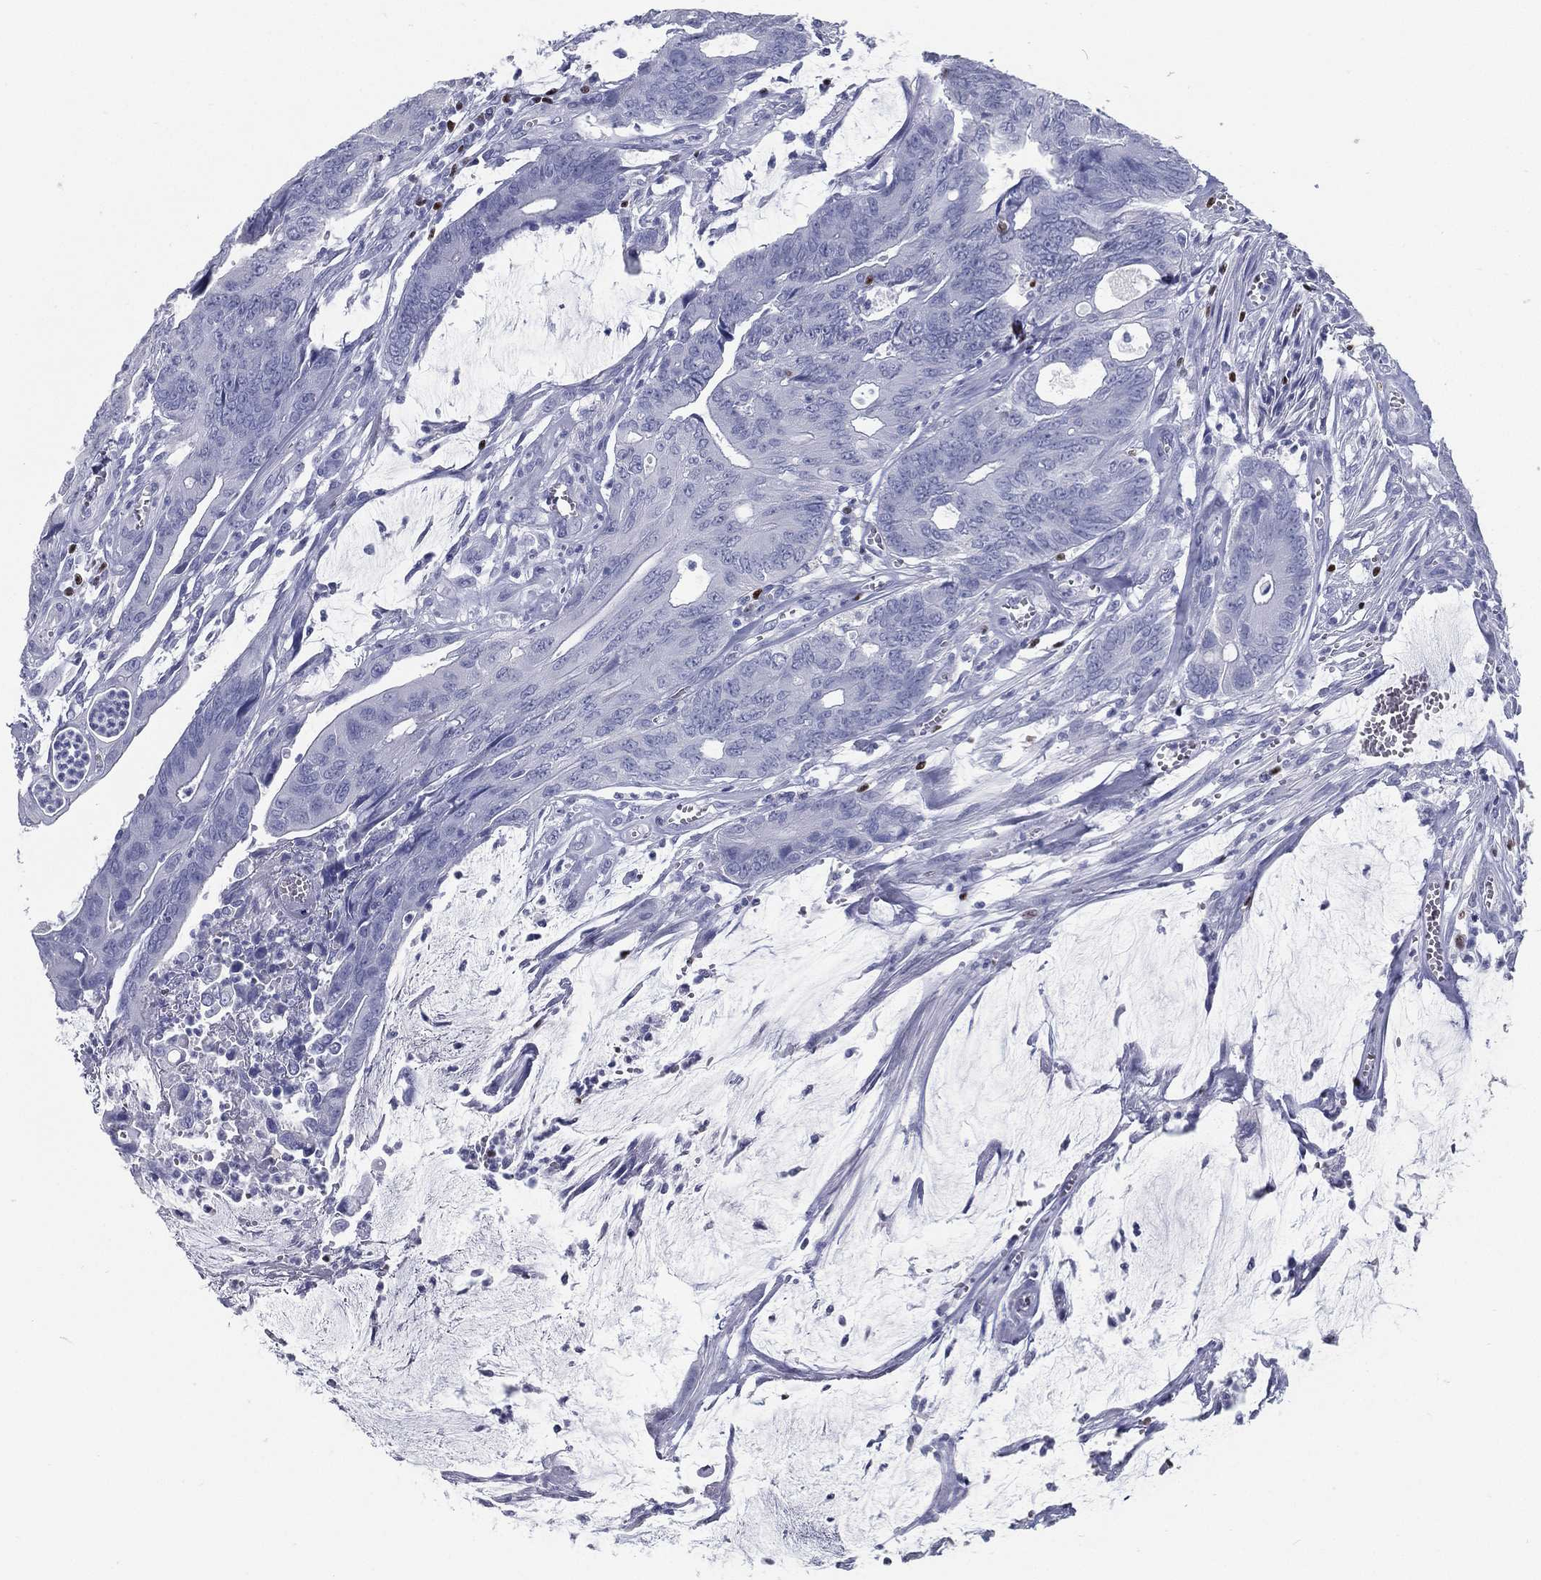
{"staining": {"intensity": "negative", "quantity": "none", "location": "none"}, "tissue": "colorectal cancer", "cell_type": "Tumor cells", "image_type": "cancer", "snomed": [{"axis": "morphology", "description": "Normal tissue, NOS"}, {"axis": "morphology", "description": "Adenocarcinoma, NOS"}, {"axis": "topography", "description": "Colon"}], "caption": "Immunohistochemistry (IHC) photomicrograph of colorectal cancer (adenocarcinoma) stained for a protein (brown), which reveals no positivity in tumor cells.", "gene": "PYHIN1", "patient": {"sex": "male", "age": 65}}